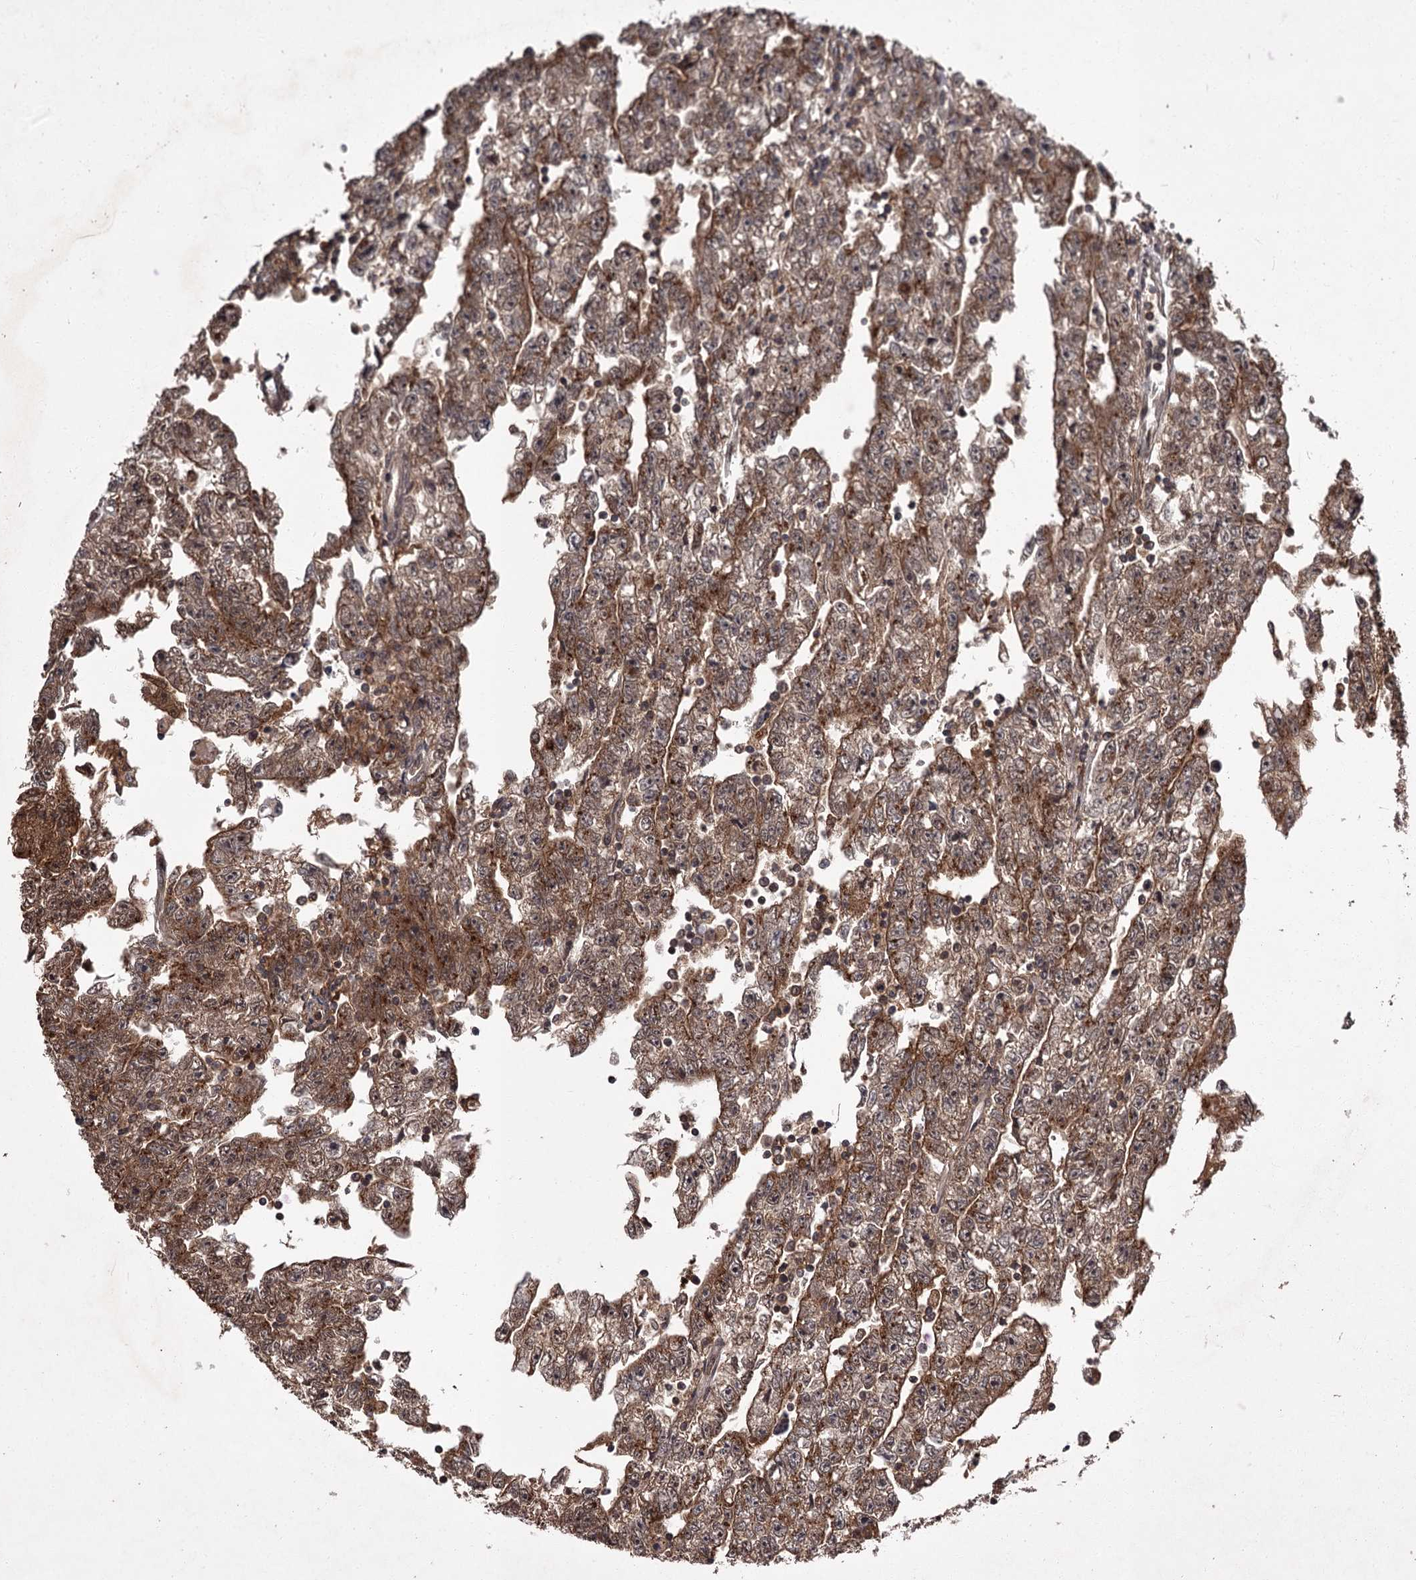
{"staining": {"intensity": "moderate", "quantity": ">75%", "location": "cytoplasmic/membranous,nuclear"}, "tissue": "testis cancer", "cell_type": "Tumor cells", "image_type": "cancer", "snomed": [{"axis": "morphology", "description": "Carcinoma, Embryonal, NOS"}, {"axis": "topography", "description": "Testis"}], "caption": "Immunohistochemical staining of testis cancer reveals medium levels of moderate cytoplasmic/membranous and nuclear staining in about >75% of tumor cells.", "gene": "TBC1D23", "patient": {"sex": "male", "age": 25}}